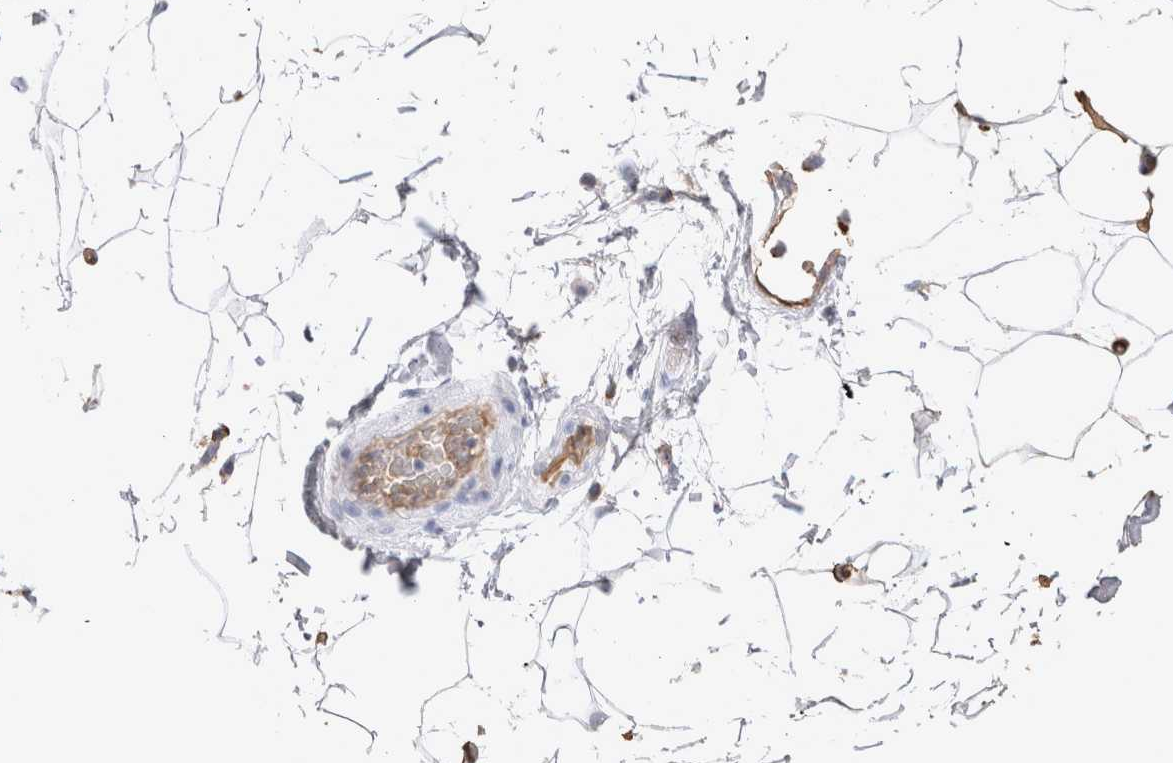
{"staining": {"intensity": "negative", "quantity": "none", "location": "none"}, "tissue": "adipose tissue", "cell_type": "Adipocytes", "image_type": "normal", "snomed": [{"axis": "morphology", "description": "Normal tissue, NOS"}, {"axis": "topography", "description": "Soft tissue"}], "caption": "IHC image of normal adipose tissue: human adipose tissue stained with DAB demonstrates no significant protein expression in adipocytes. (DAB (3,3'-diaminobenzidine) immunohistochemistry with hematoxylin counter stain).", "gene": "IL17RC", "patient": {"sex": "male", "age": 72}}